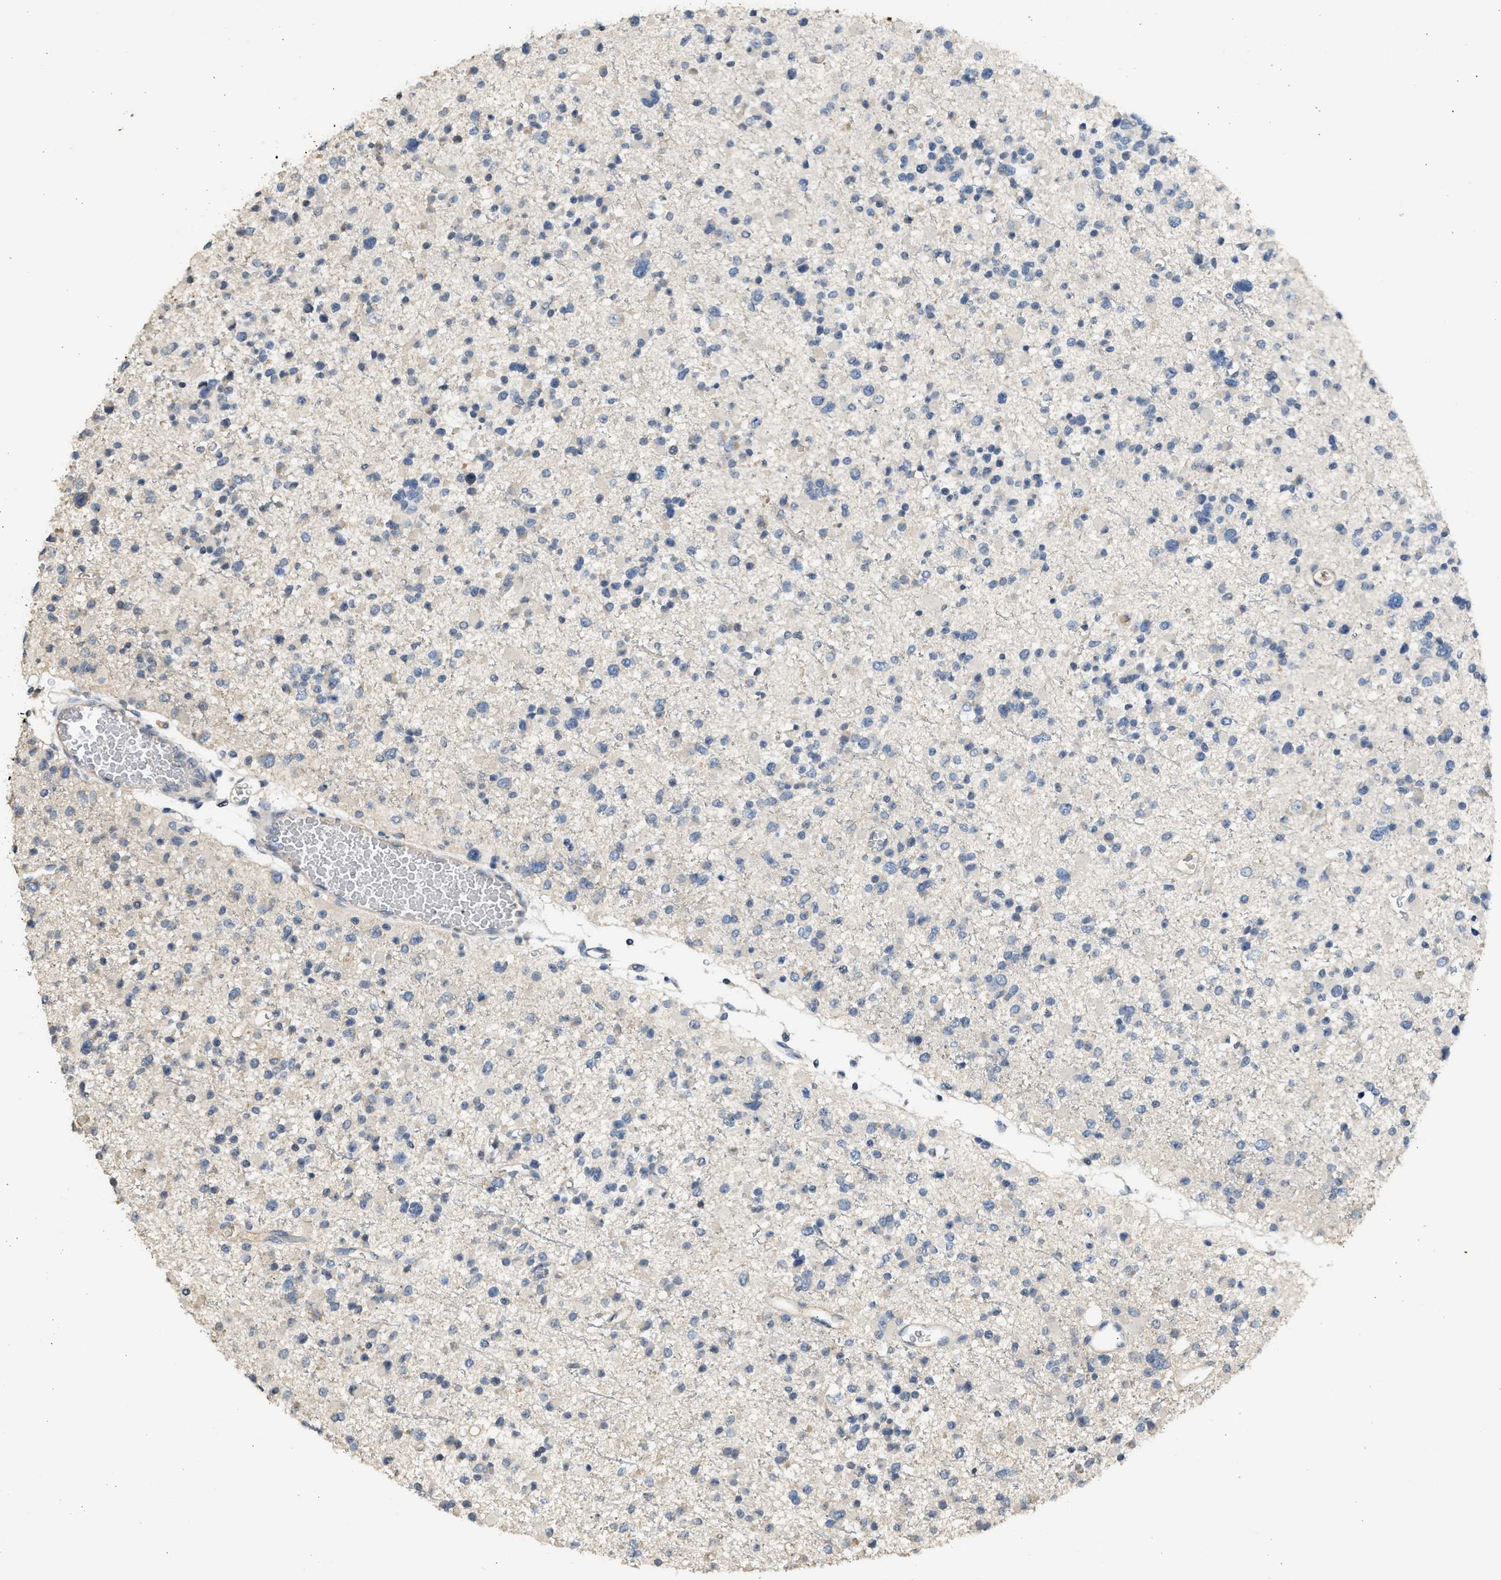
{"staining": {"intensity": "negative", "quantity": "none", "location": "none"}, "tissue": "glioma", "cell_type": "Tumor cells", "image_type": "cancer", "snomed": [{"axis": "morphology", "description": "Glioma, malignant, Low grade"}, {"axis": "topography", "description": "Brain"}], "caption": "The immunohistochemistry (IHC) photomicrograph has no significant staining in tumor cells of malignant glioma (low-grade) tissue.", "gene": "SULT2A1", "patient": {"sex": "female", "age": 22}}